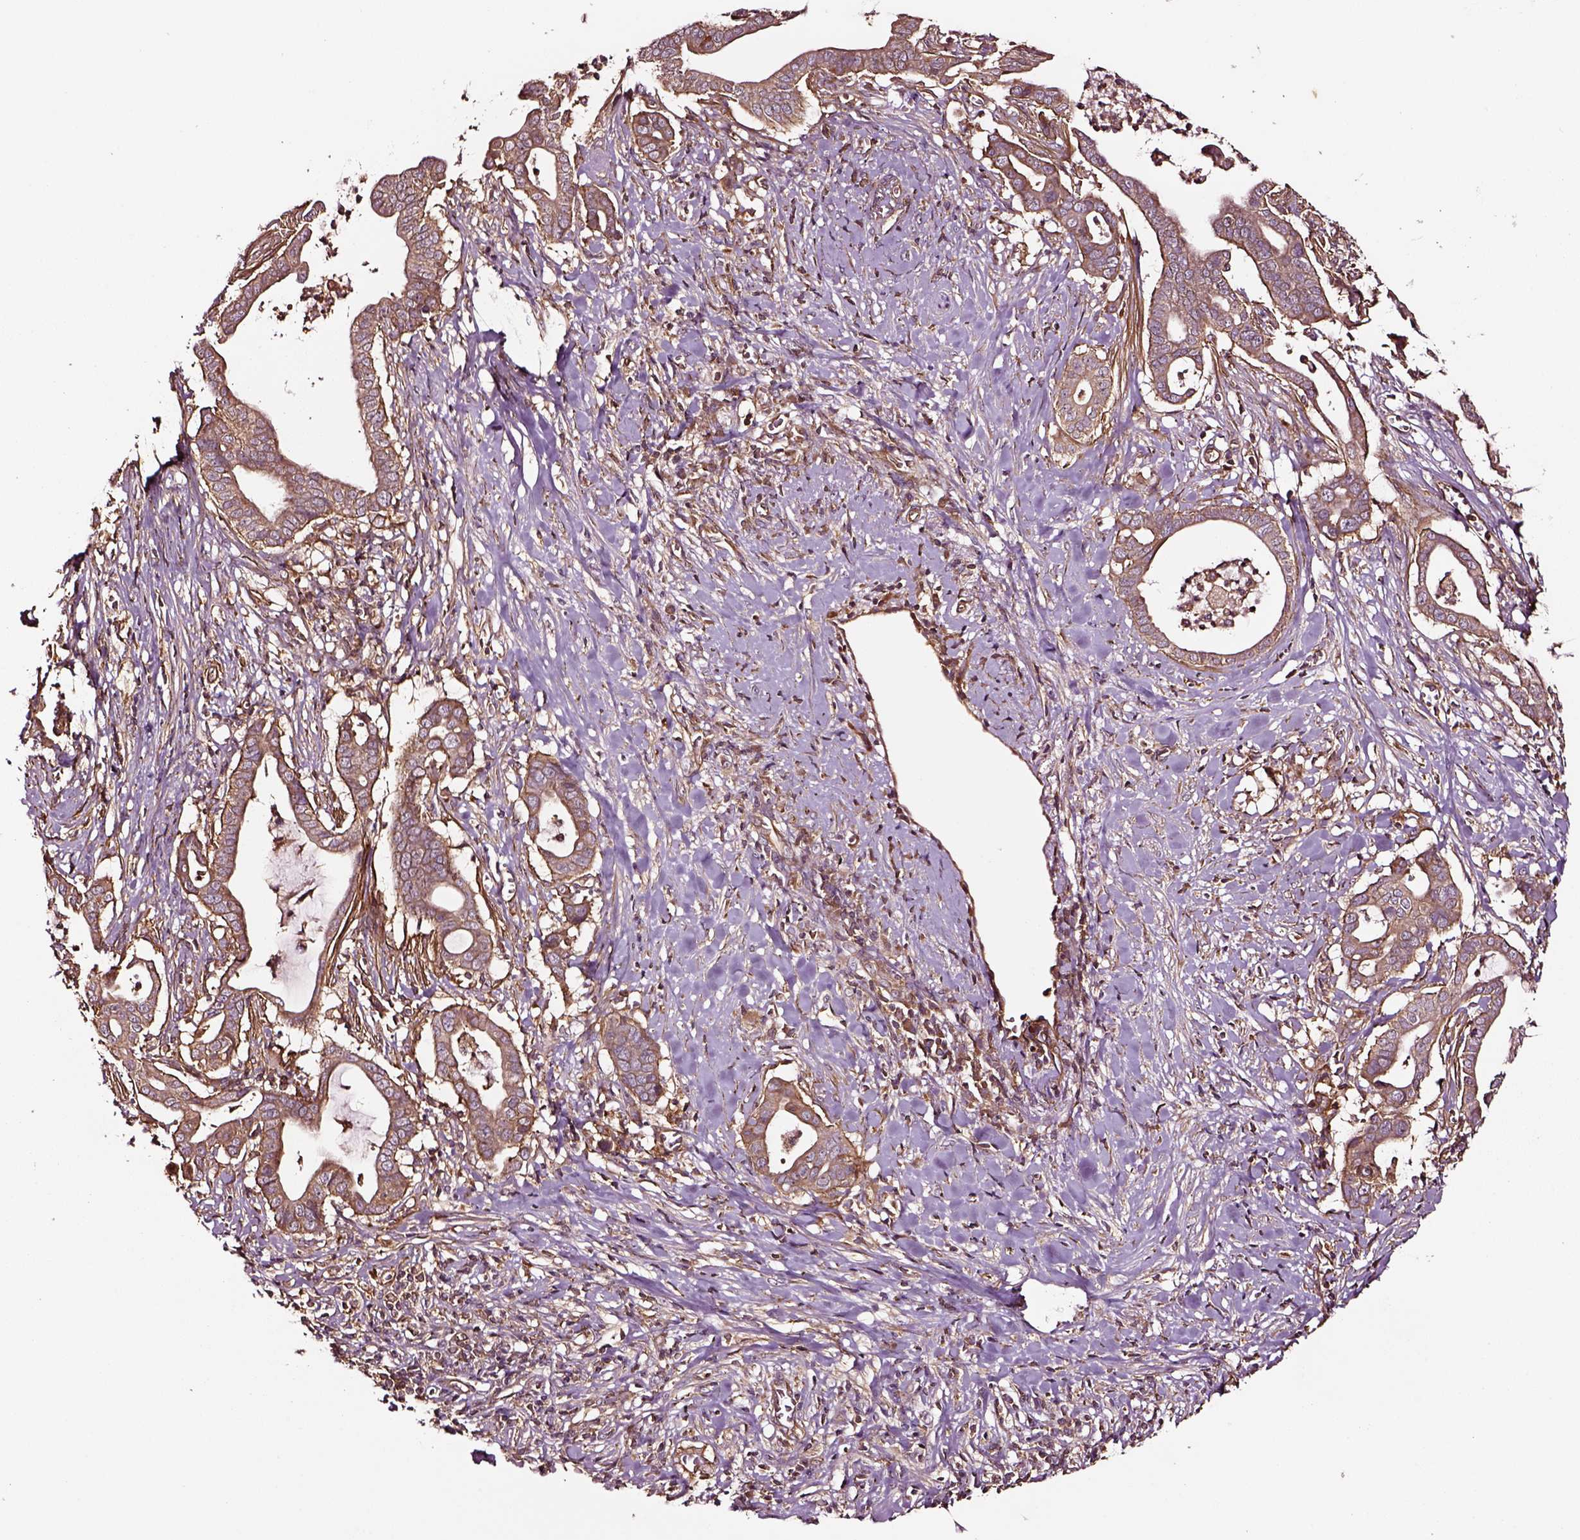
{"staining": {"intensity": "moderate", "quantity": ">75%", "location": "cytoplasmic/membranous"}, "tissue": "pancreatic cancer", "cell_type": "Tumor cells", "image_type": "cancer", "snomed": [{"axis": "morphology", "description": "Adenocarcinoma, NOS"}, {"axis": "topography", "description": "Pancreas"}], "caption": "This image displays immunohistochemistry (IHC) staining of human adenocarcinoma (pancreatic), with medium moderate cytoplasmic/membranous positivity in about >75% of tumor cells.", "gene": "RASSF5", "patient": {"sex": "male", "age": 61}}